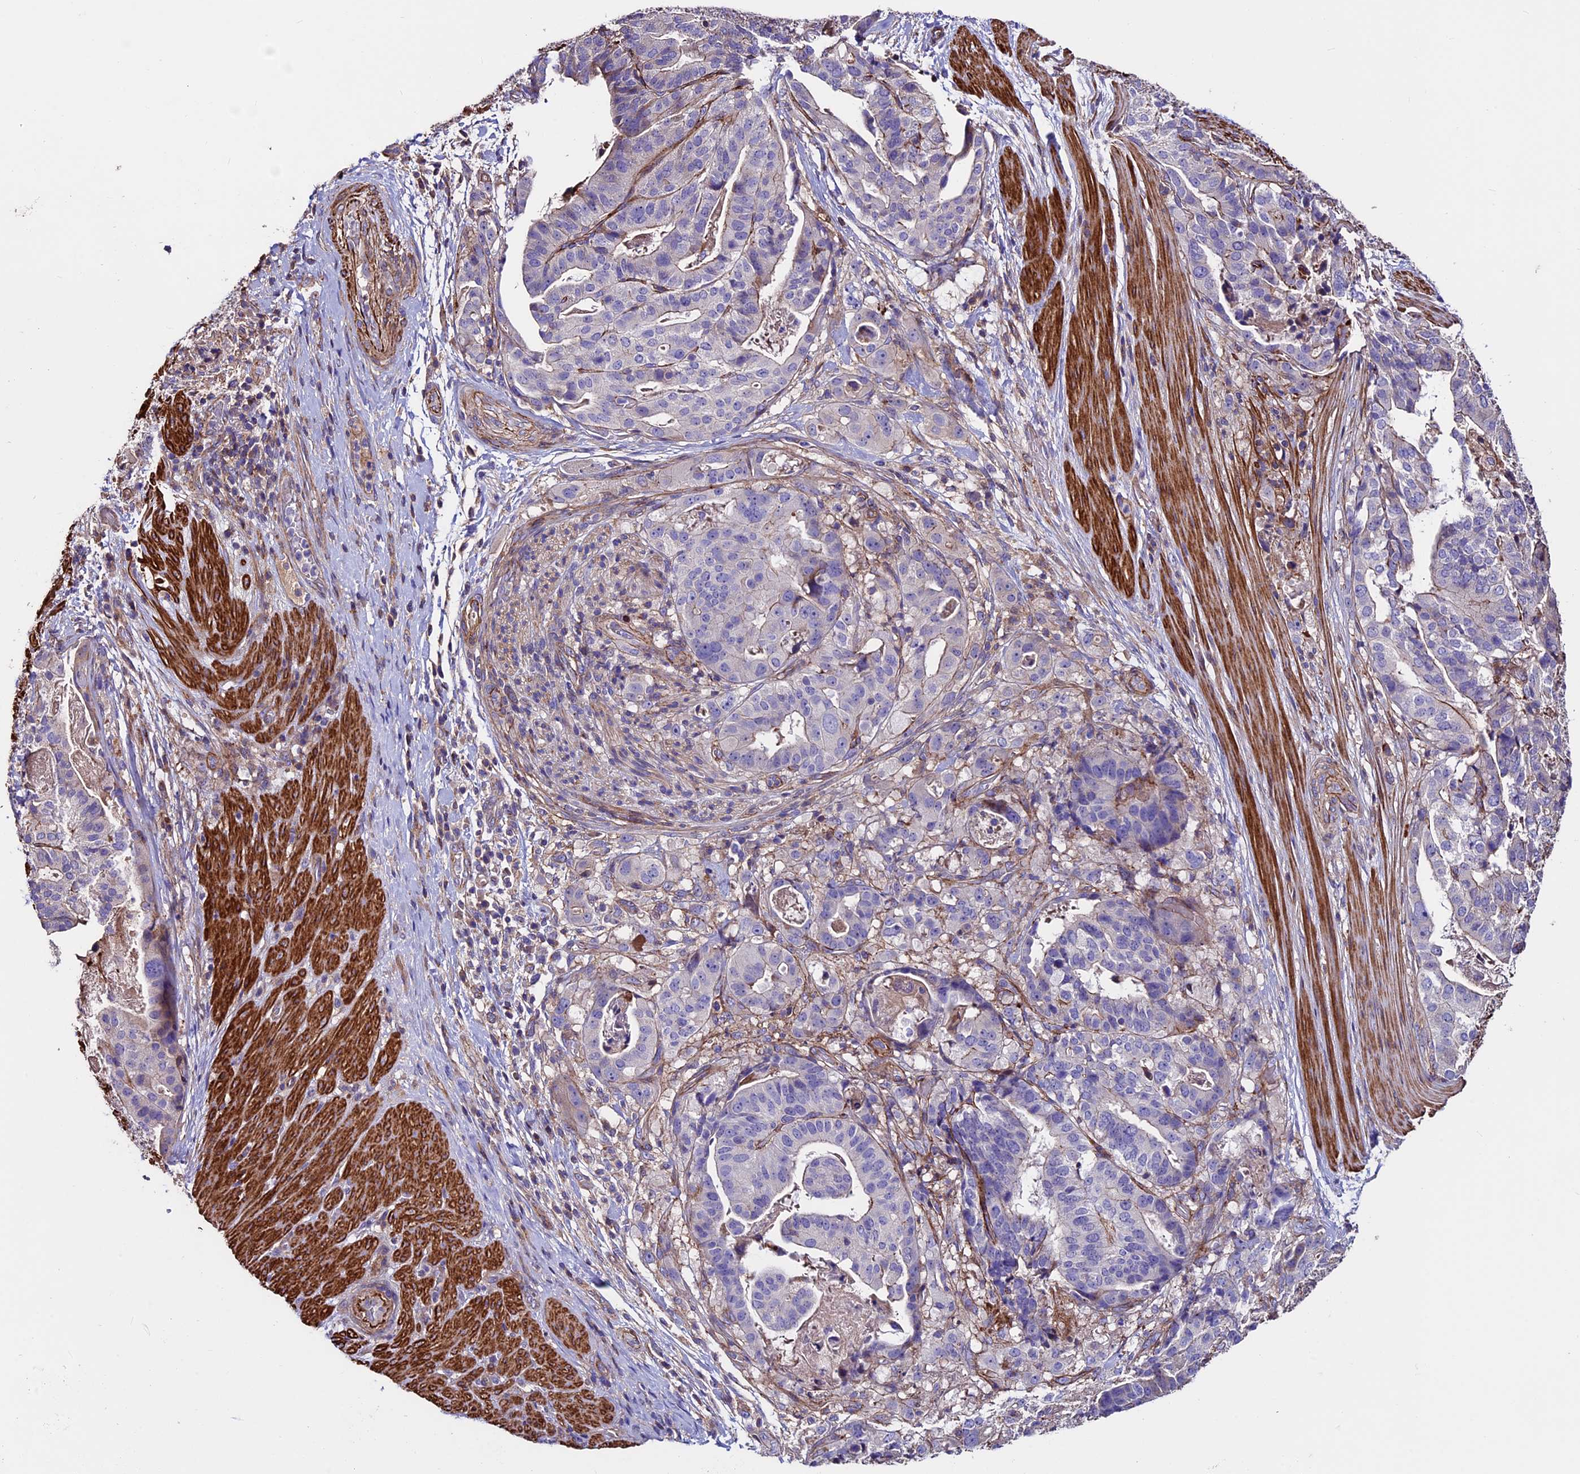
{"staining": {"intensity": "weak", "quantity": "<25%", "location": "cytoplasmic/membranous"}, "tissue": "stomach cancer", "cell_type": "Tumor cells", "image_type": "cancer", "snomed": [{"axis": "morphology", "description": "Adenocarcinoma, NOS"}, {"axis": "topography", "description": "Stomach"}], "caption": "The histopathology image demonstrates no significant positivity in tumor cells of stomach cancer (adenocarcinoma).", "gene": "EVA1B", "patient": {"sex": "male", "age": 48}}